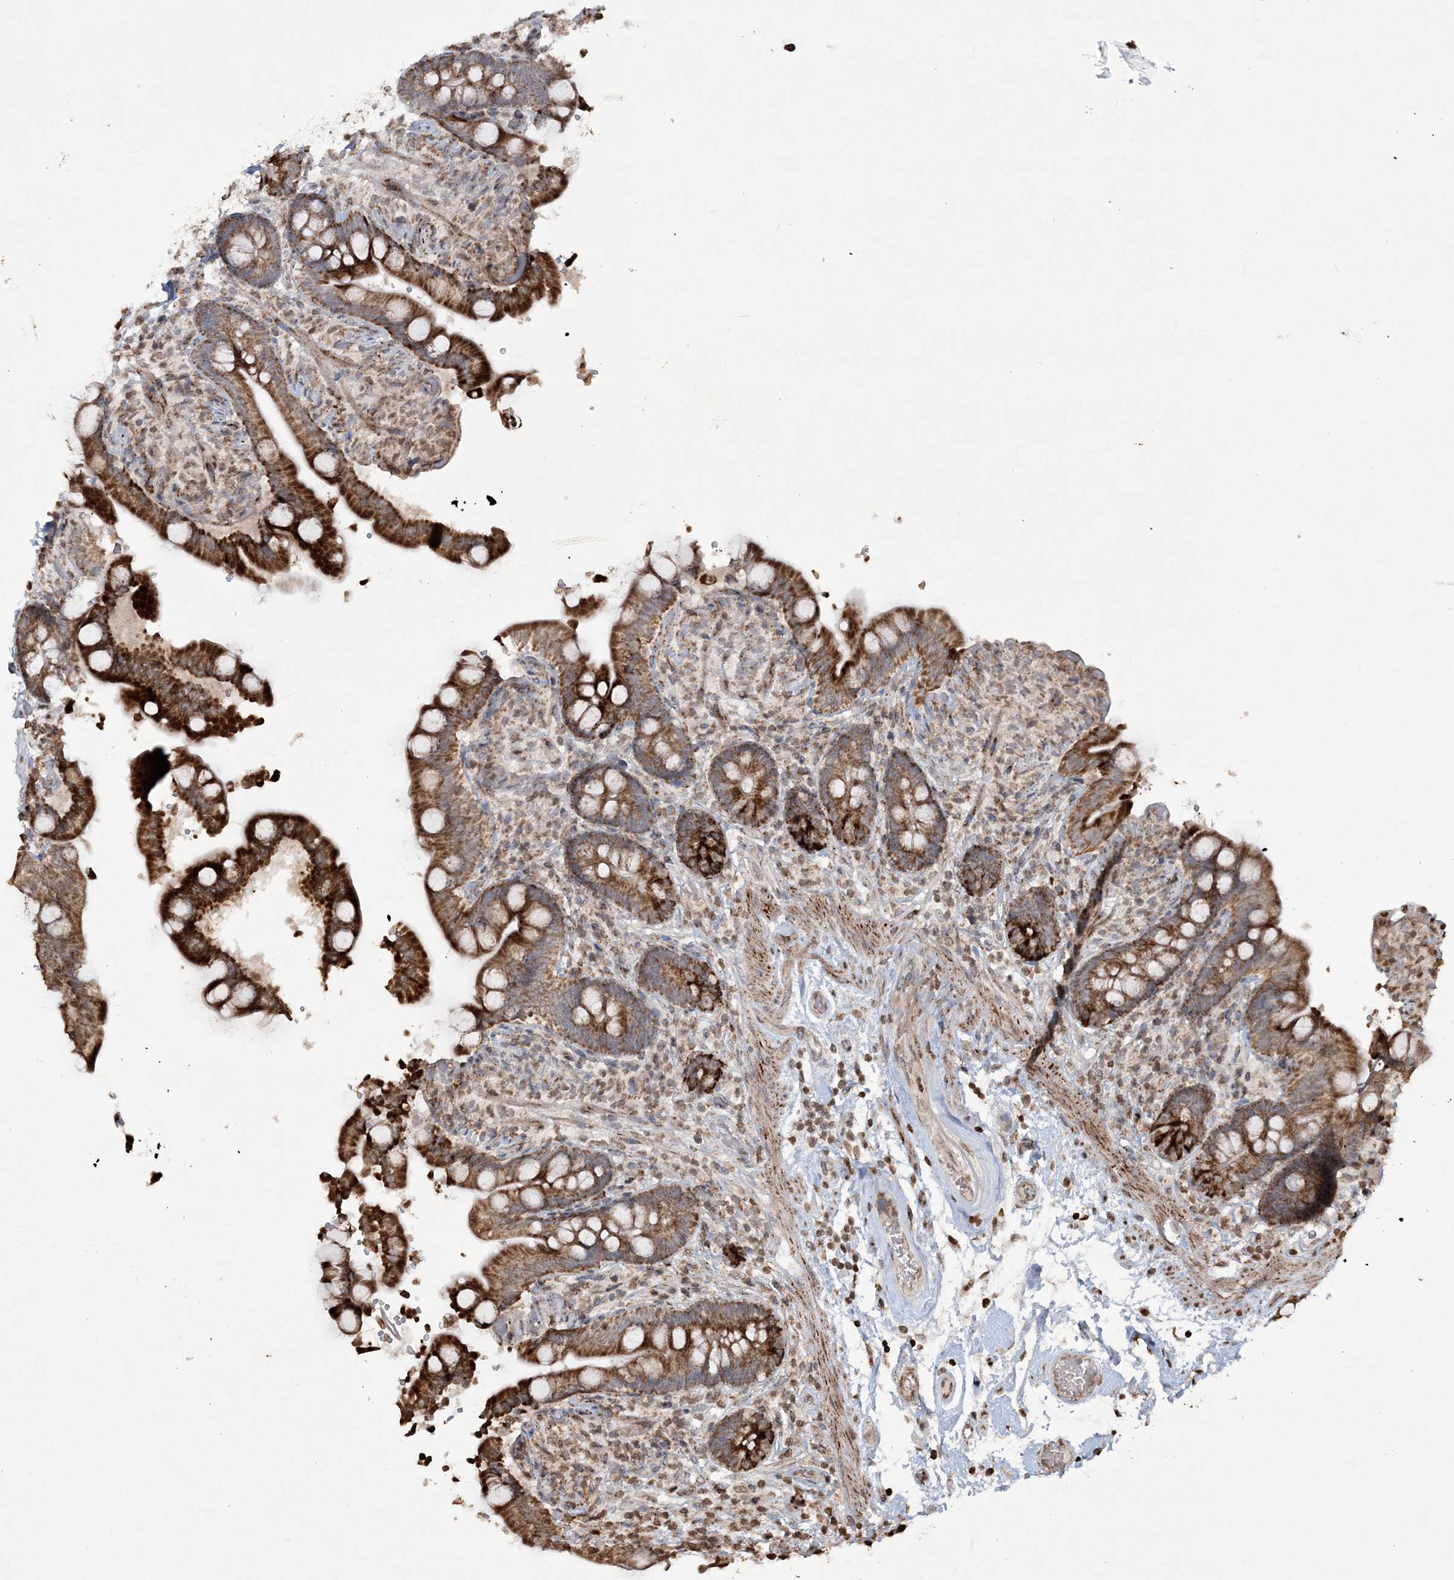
{"staining": {"intensity": "negative", "quantity": "none", "location": "none"}, "tissue": "colon", "cell_type": "Endothelial cells", "image_type": "normal", "snomed": [{"axis": "morphology", "description": "Normal tissue, NOS"}, {"axis": "topography", "description": "Smooth muscle"}, {"axis": "topography", "description": "Colon"}], "caption": "A high-resolution histopathology image shows immunohistochemistry staining of unremarkable colon, which reveals no significant positivity in endothelial cells. (DAB immunohistochemistry, high magnification).", "gene": "TTC7A", "patient": {"sex": "male", "age": 73}}